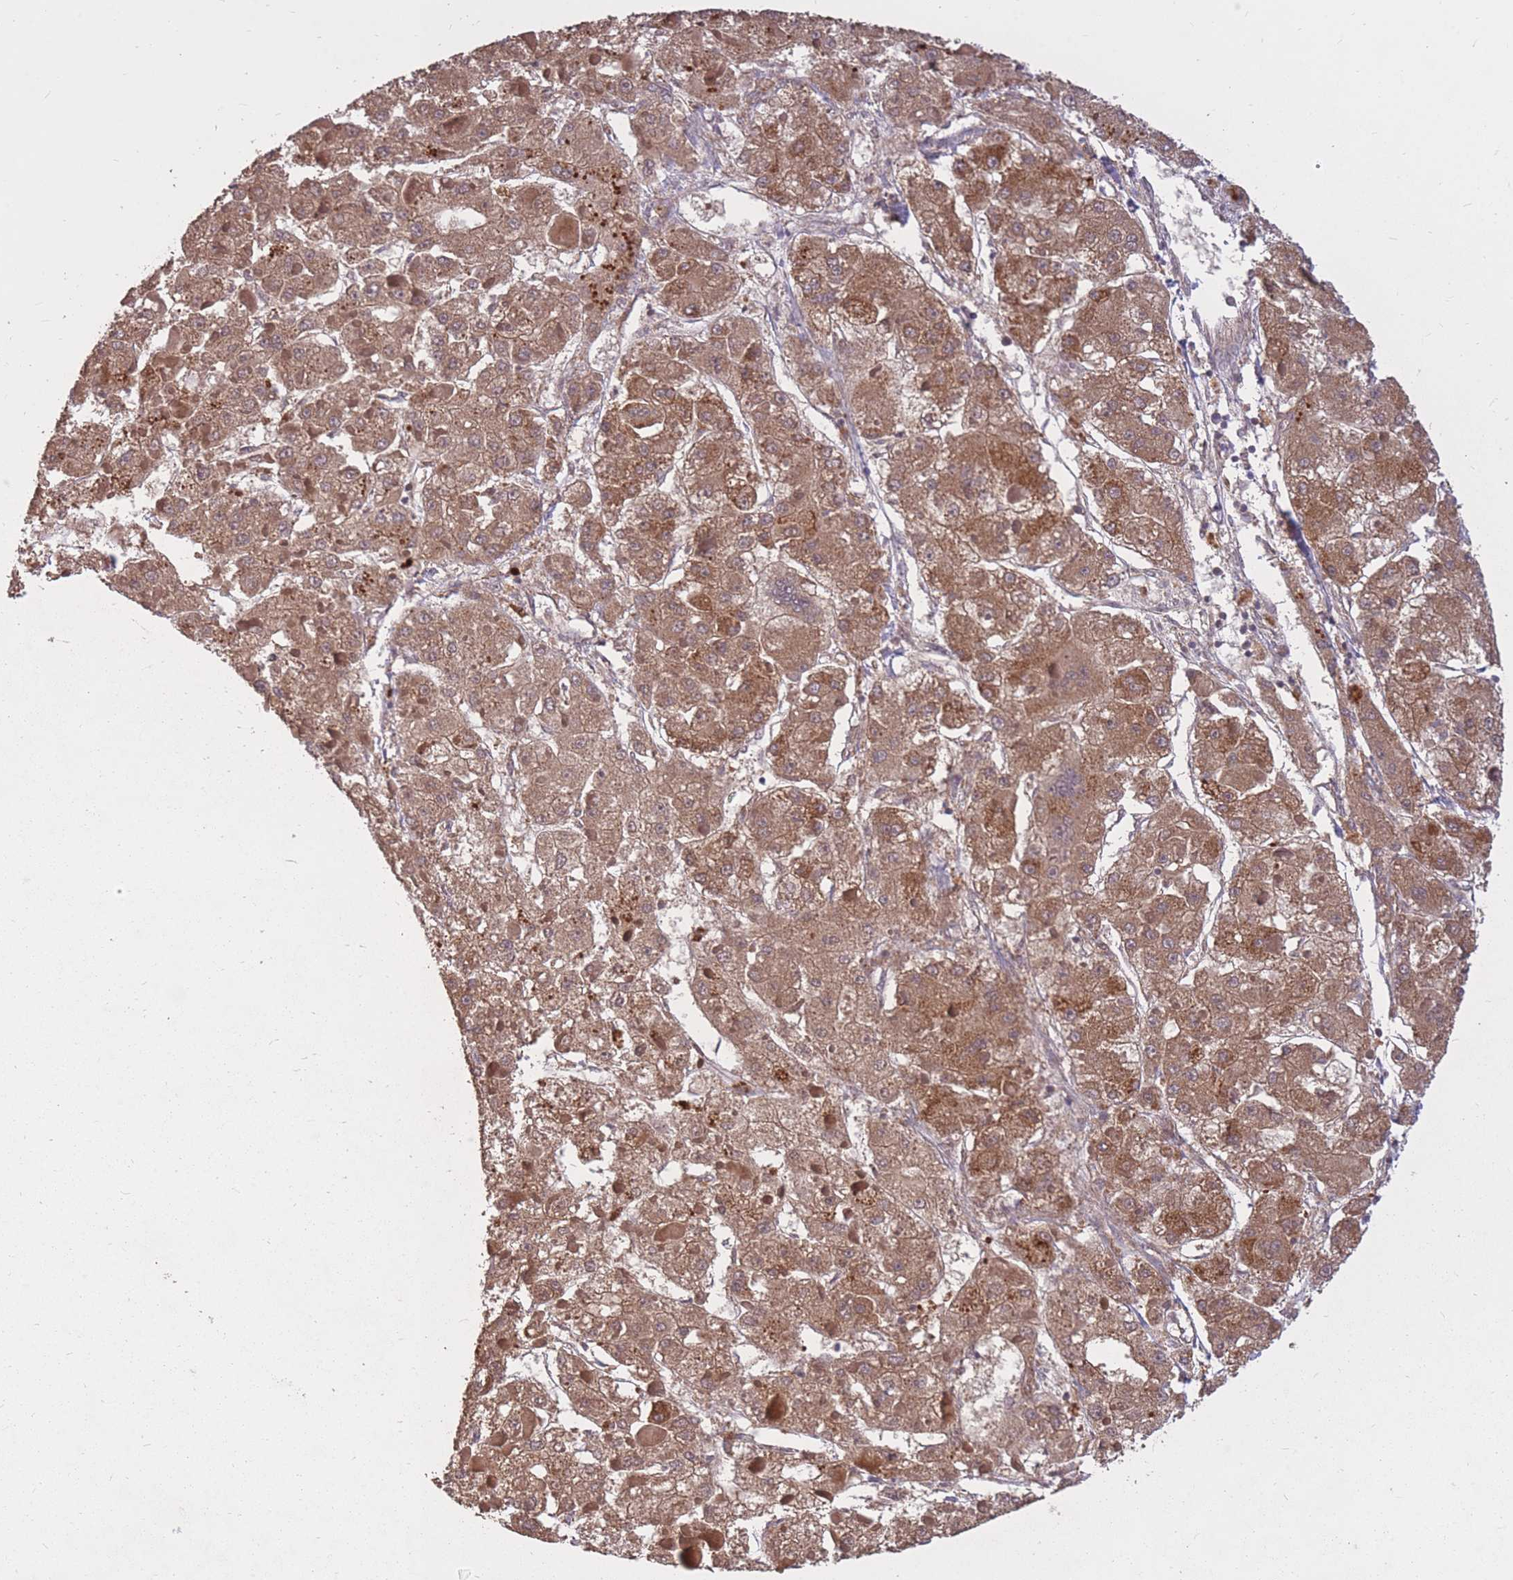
{"staining": {"intensity": "moderate", "quantity": ">75%", "location": "cytoplasmic/membranous"}, "tissue": "liver cancer", "cell_type": "Tumor cells", "image_type": "cancer", "snomed": [{"axis": "morphology", "description": "Carcinoma, Hepatocellular, NOS"}, {"axis": "topography", "description": "Liver"}], "caption": "Protein analysis of liver hepatocellular carcinoma tissue exhibits moderate cytoplasmic/membranous positivity in approximately >75% of tumor cells.", "gene": "IGF2BP2", "patient": {"sex": "female", "age": 73}}